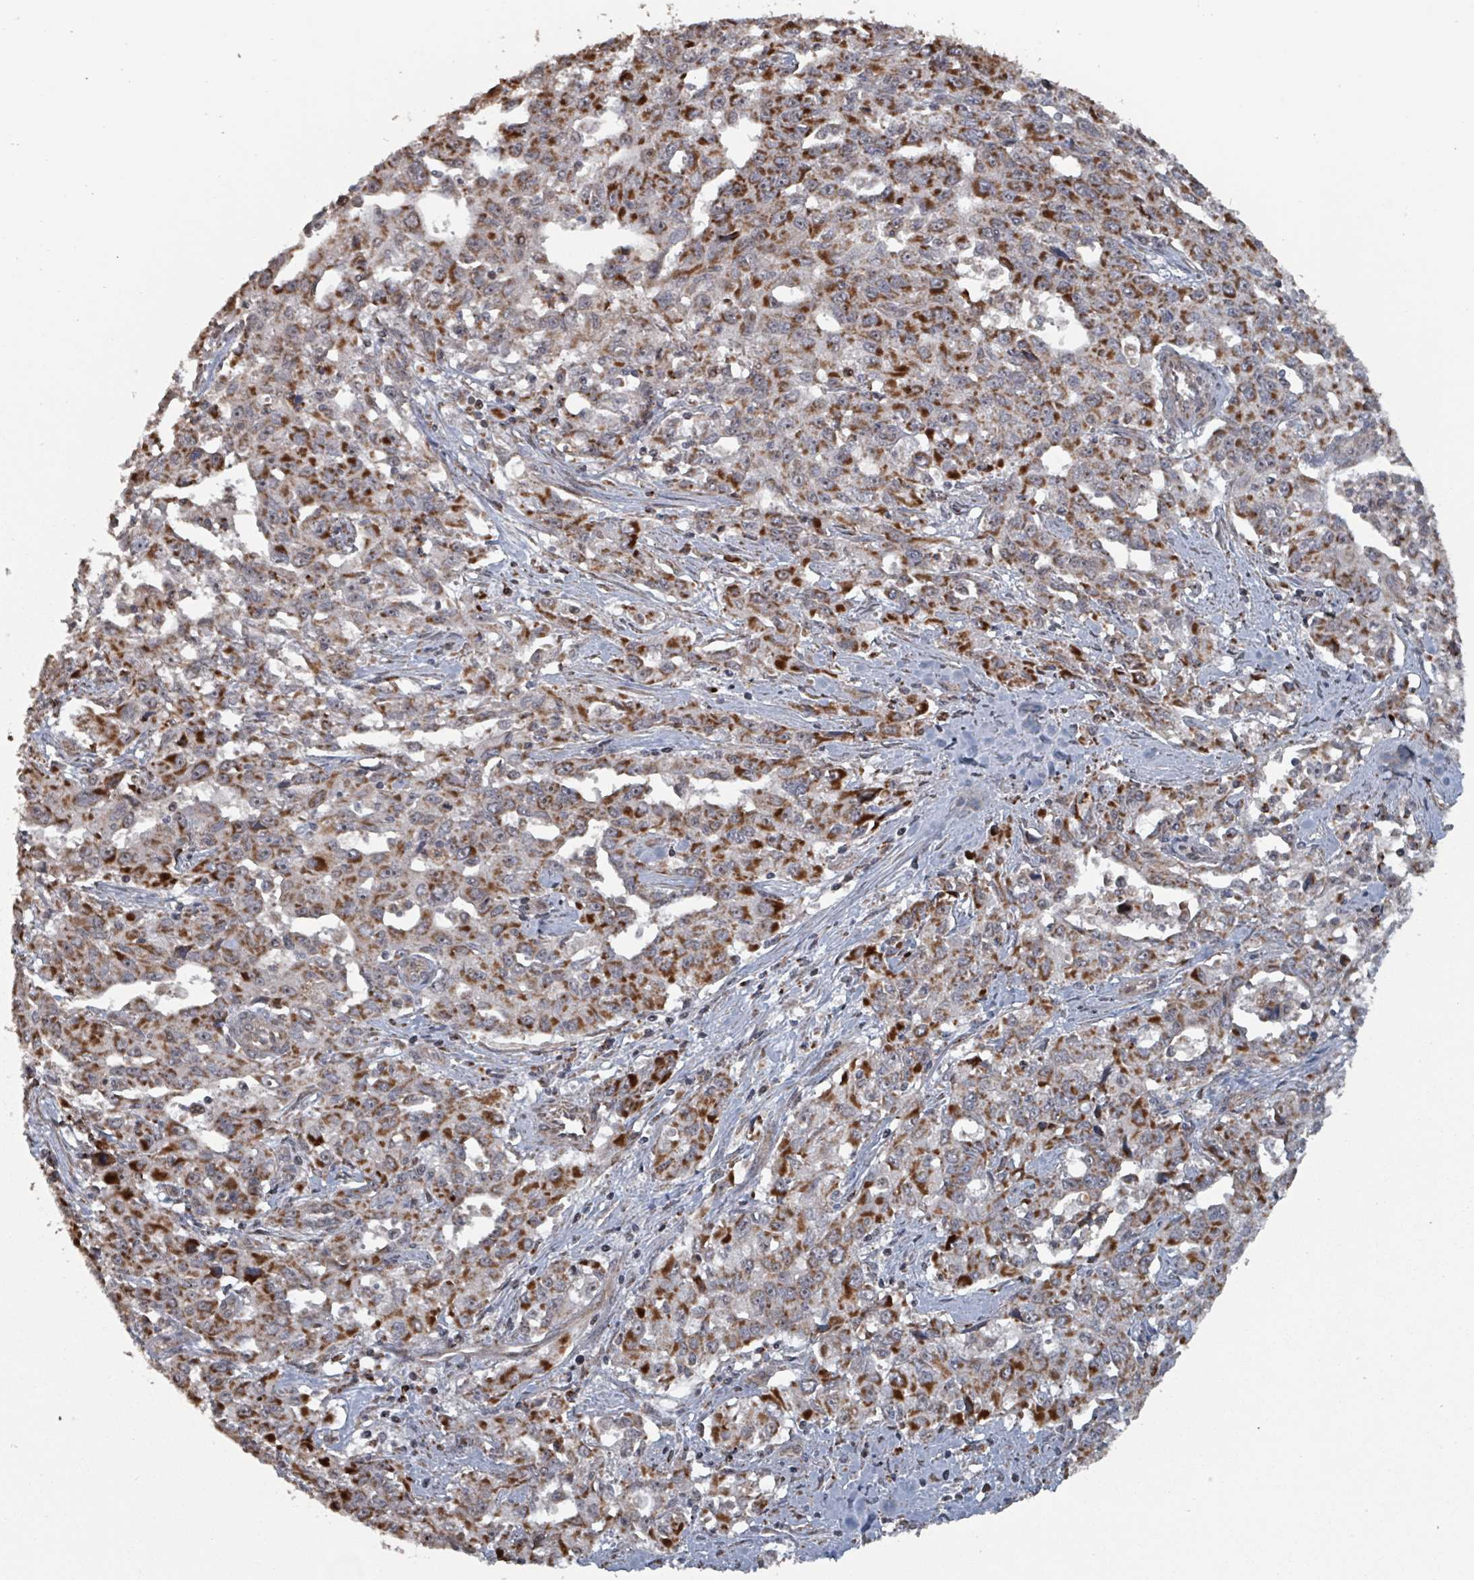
{"staining": {"intensity": "strong", "quantity": ">75%", "location": "cytoplasmic/membranous"}, "tissue": "liver cancer", "cell_type": "Tumor cells", "image_type": "cancer", "snomed": [{"axis": "morphology", "description": "Carcinoma, Hepatocellular, NOS"}, {"axis": "topography", "description": "Liver"}], "caption": "Liver hepatocellular carcinoma stained with immunohistochemistry (IHC) reveals strong cytoplasmic/membranous expression in approximately >75% of tumor cells.", "gene": "MRPL4", "patient": {"sex": "male", "age": 63}}